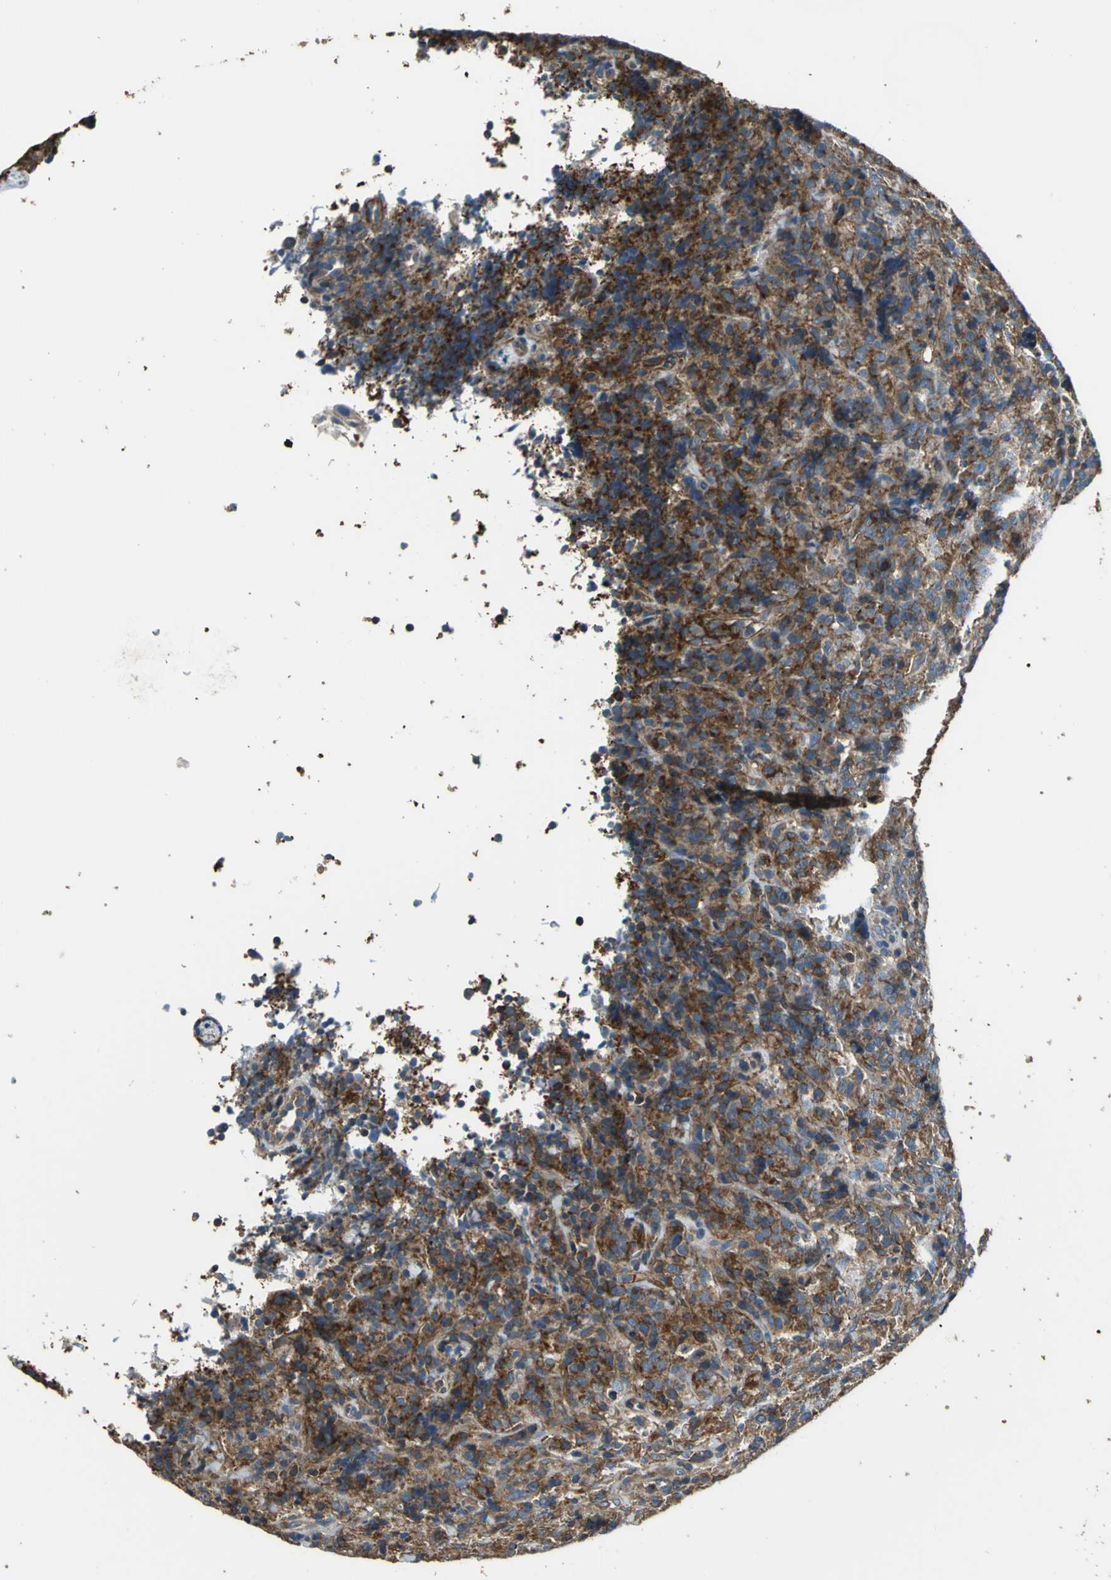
{"staining": {"intensity": "strong", "quantity": ">75%", "location": "cytoplasmic/membranous"}, "tissue": "lymphoma", "cell_type": "Tumor cells", "image_type": "cancer", "snomed": [{"axis": "morphology", "description": "Malignant lymphoma, non-Hodgkin's type, High grade"}, {"axis": "topography", "description": "Tonsil"}], "caption": "This histopathology image shows IHC staining of lymphoma, with high strong cytoplasmic/membranous staining in approximately >75% of tumor cells.", "gene": "PARVA", "patient": {"sex": "female", "age": 36}}